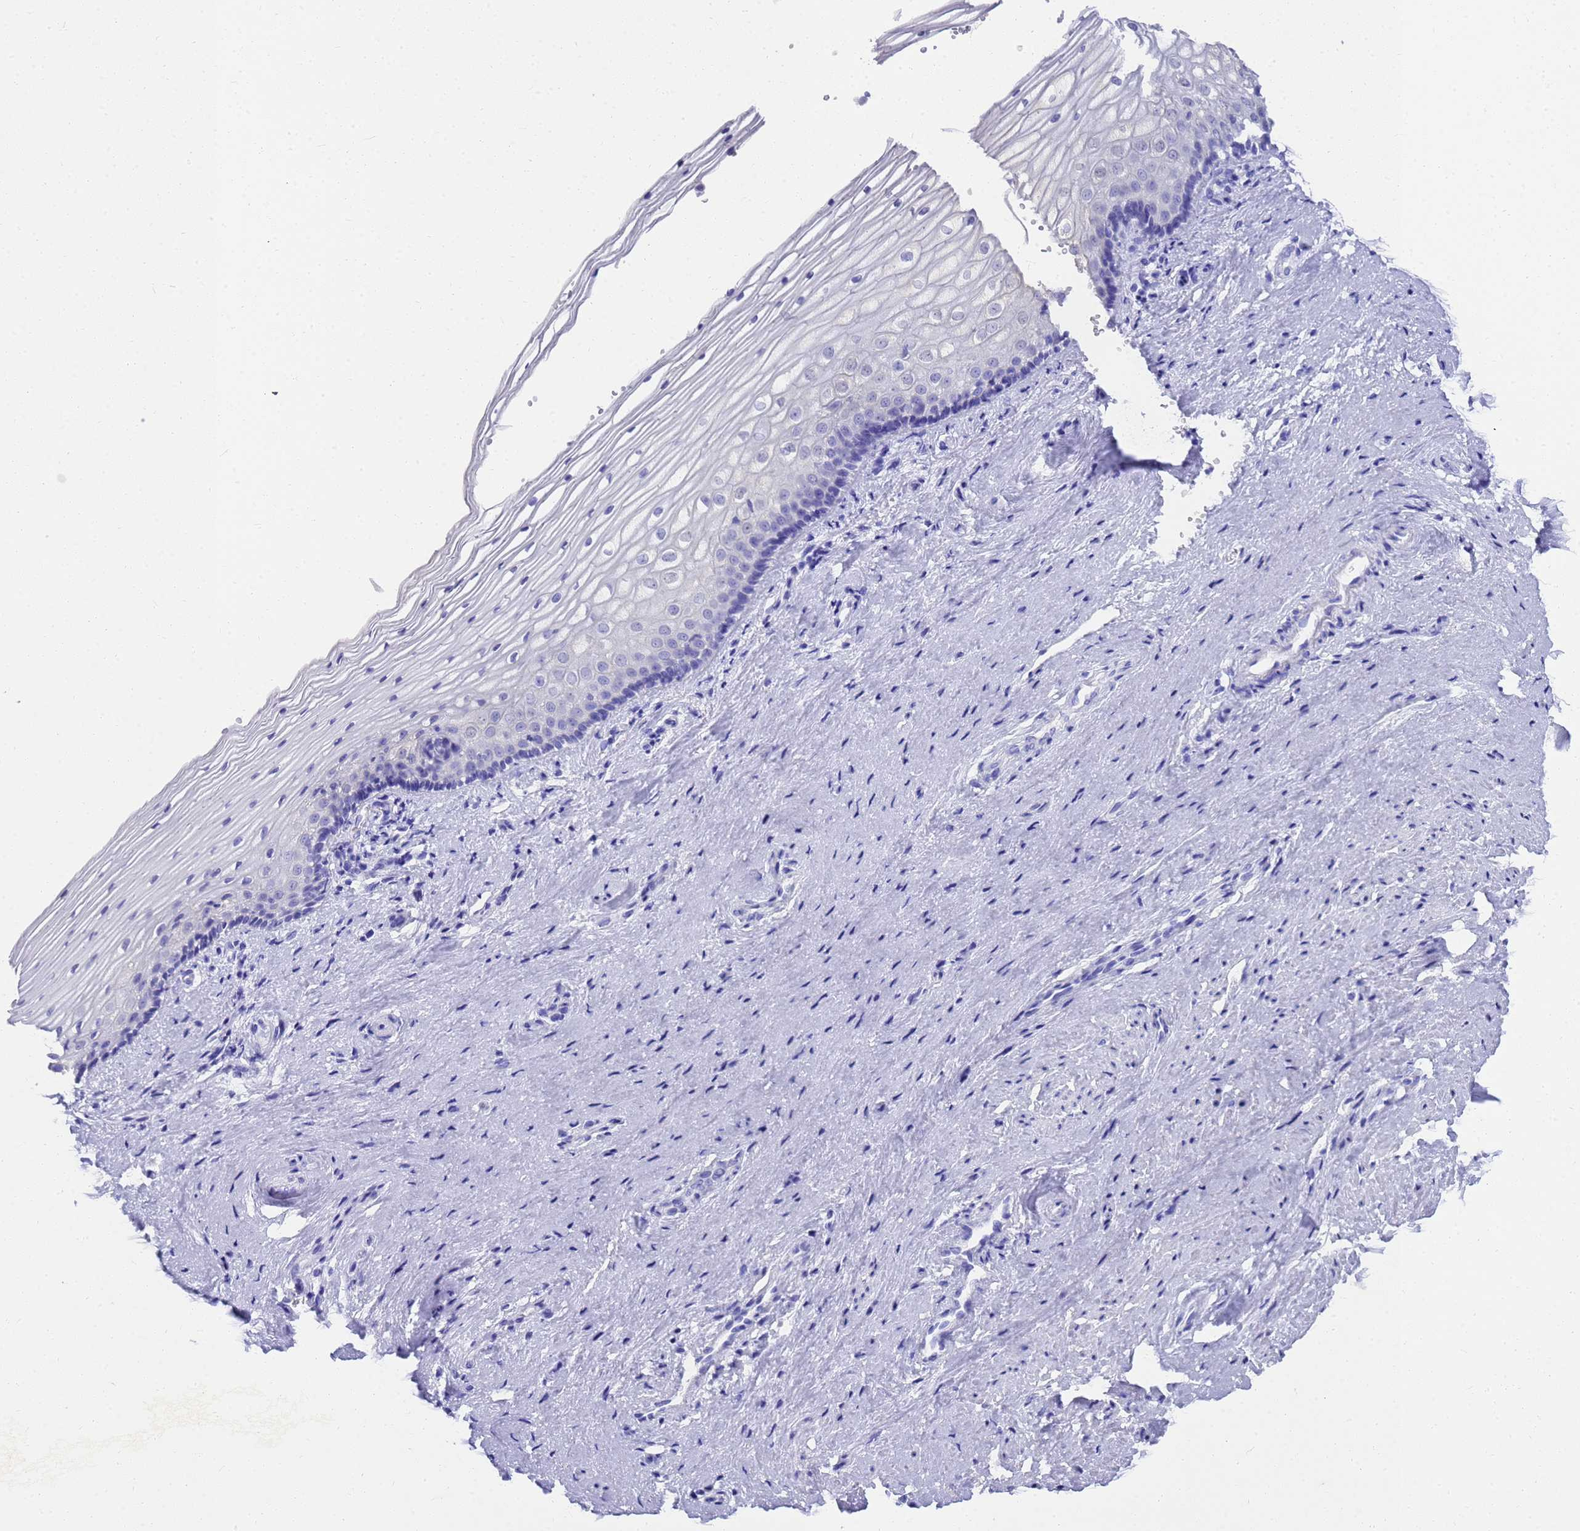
{"staining": {"intensity": "negative", "quantity": "none", "location": "none"}, "tissue": "vagina", "cell_type": "Squamous epithelial cells", "image_type": "normal", "snomed": [{"axis": "morphology", "description": "Normal tissue, NOS"}, {"axis": "topography", "description": "Vagina"}], "caption": "This is an immunohistochemistry photomicrograph of unremarkable human vagina. There is no positivity in squamous epithelial cells.", "gene": "MS4A13", "patient": {"sex": "female", "age": 46}}